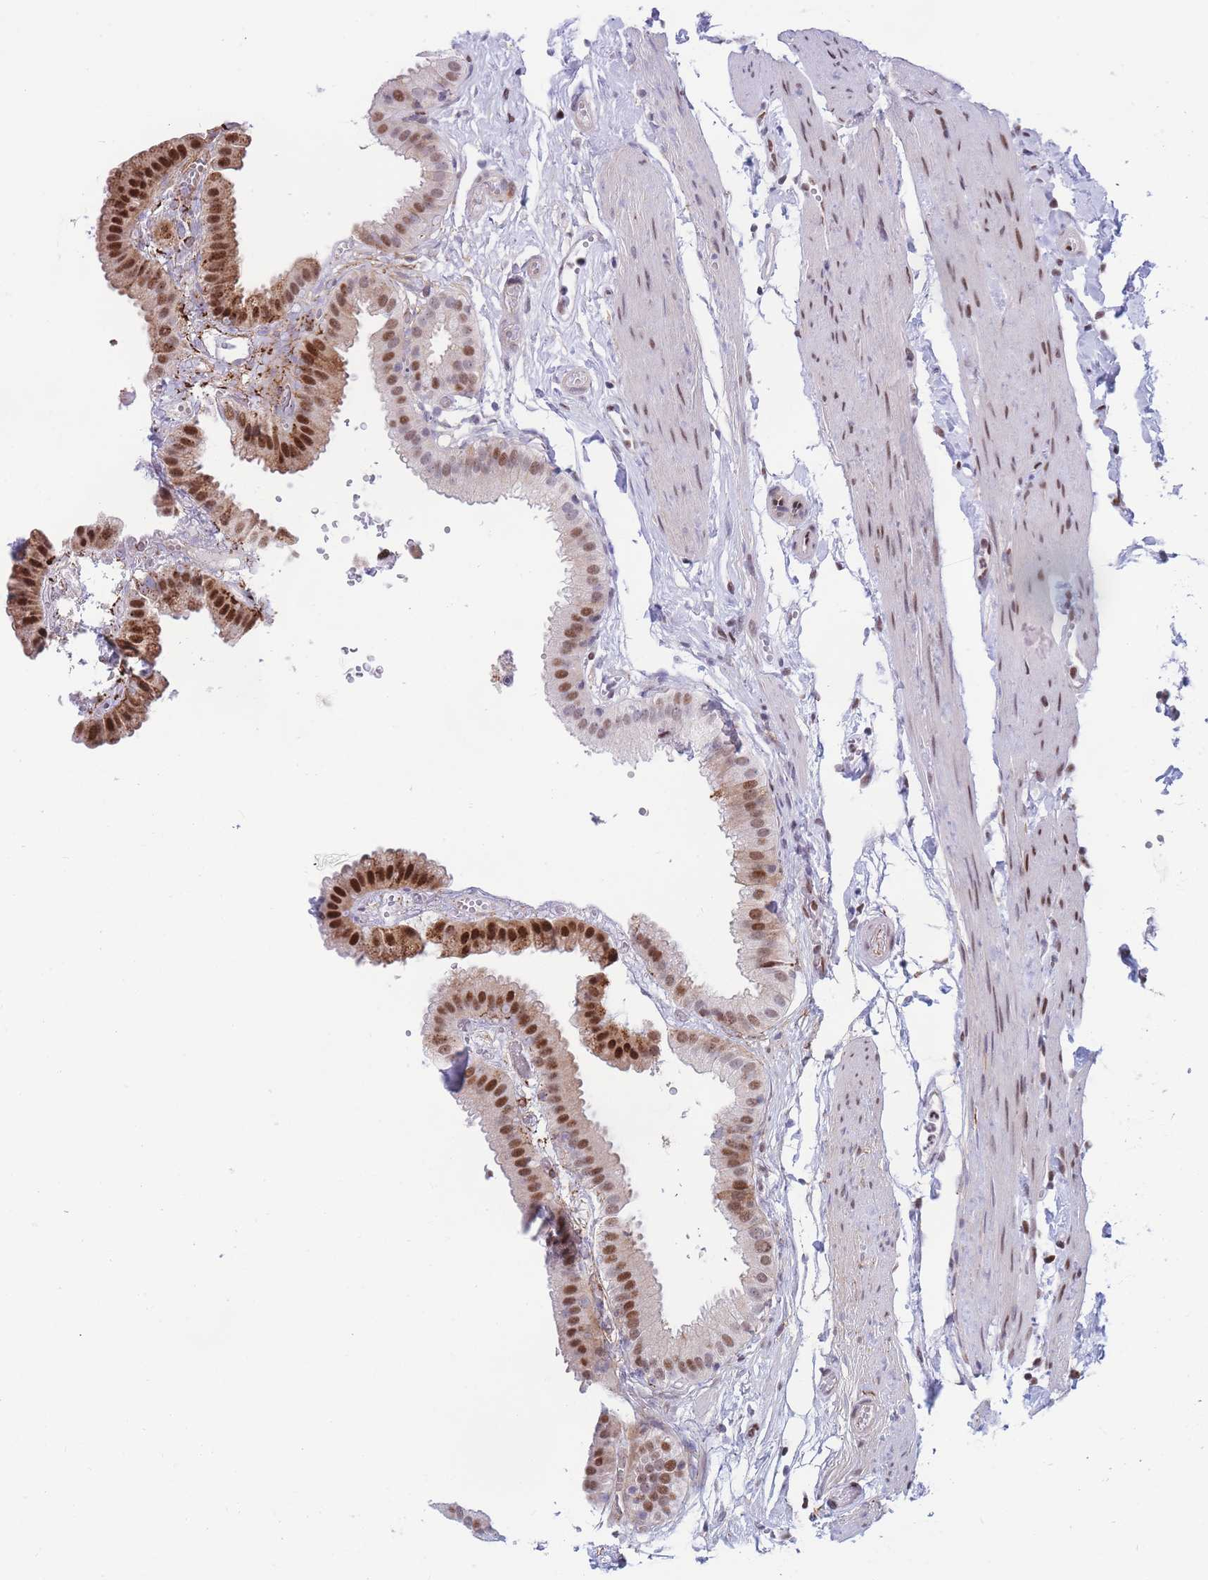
{"staining": {"intensity": "strong", "quantity": "25%-75%", "location": "cytoplasmic/membranous,nuclear"}, "tissue": "gallbladder", "cell_type": "Glandular cells", "image_type": "normal", "snomed": [{"axis": "morphology", "description": "Normal tissue, NOS"}, {"axis": "topography", "description": "Gallbladder"}], "caption": "A photomicrograph of gallbladder stained for a protein displays strong cytoplasmic/membranous,nuclear brown staining in glandular cells. The staining is performed using DAB (3,3'-diaminobenzidine) brown chromogen to label protein expression. The nuclei are counter-stained blue using hematoxylin.", "gene": "DNAJC3", "patient": {"sex": "female", "age": 61}}